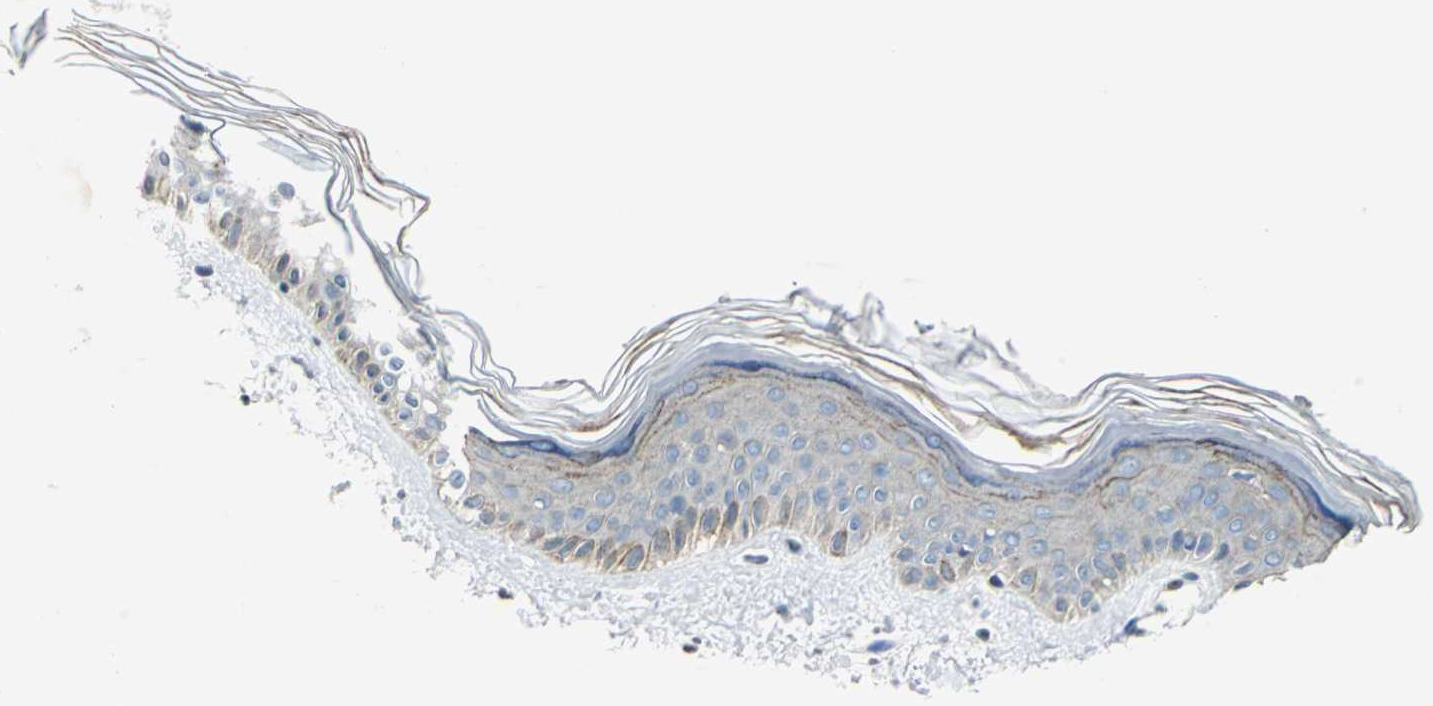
{"staining": {"intensity": "negative", "quantity": "none", "location": "none"}, "tissue": "skin", "cell_type": "Fibroblasts", "image_type": "normal", "snomed": [{"axis": "morphology", "description": "Normal tissue, NOS"}, {"axis": "topography", "description": "Skin"}], "caption": "Immunohistochemistry photomicrograph of benign skin: skin stained with DAB exhibits no significant protein positivity in fibroblasts. (Stains: DAB immunohistochemistry (IHC) with hematoxylin counter stain, Microscopy: brightfield microscopy at high magnification).", "gene": "HCFC2", "patient": {"sex": "female", "age": 19}}